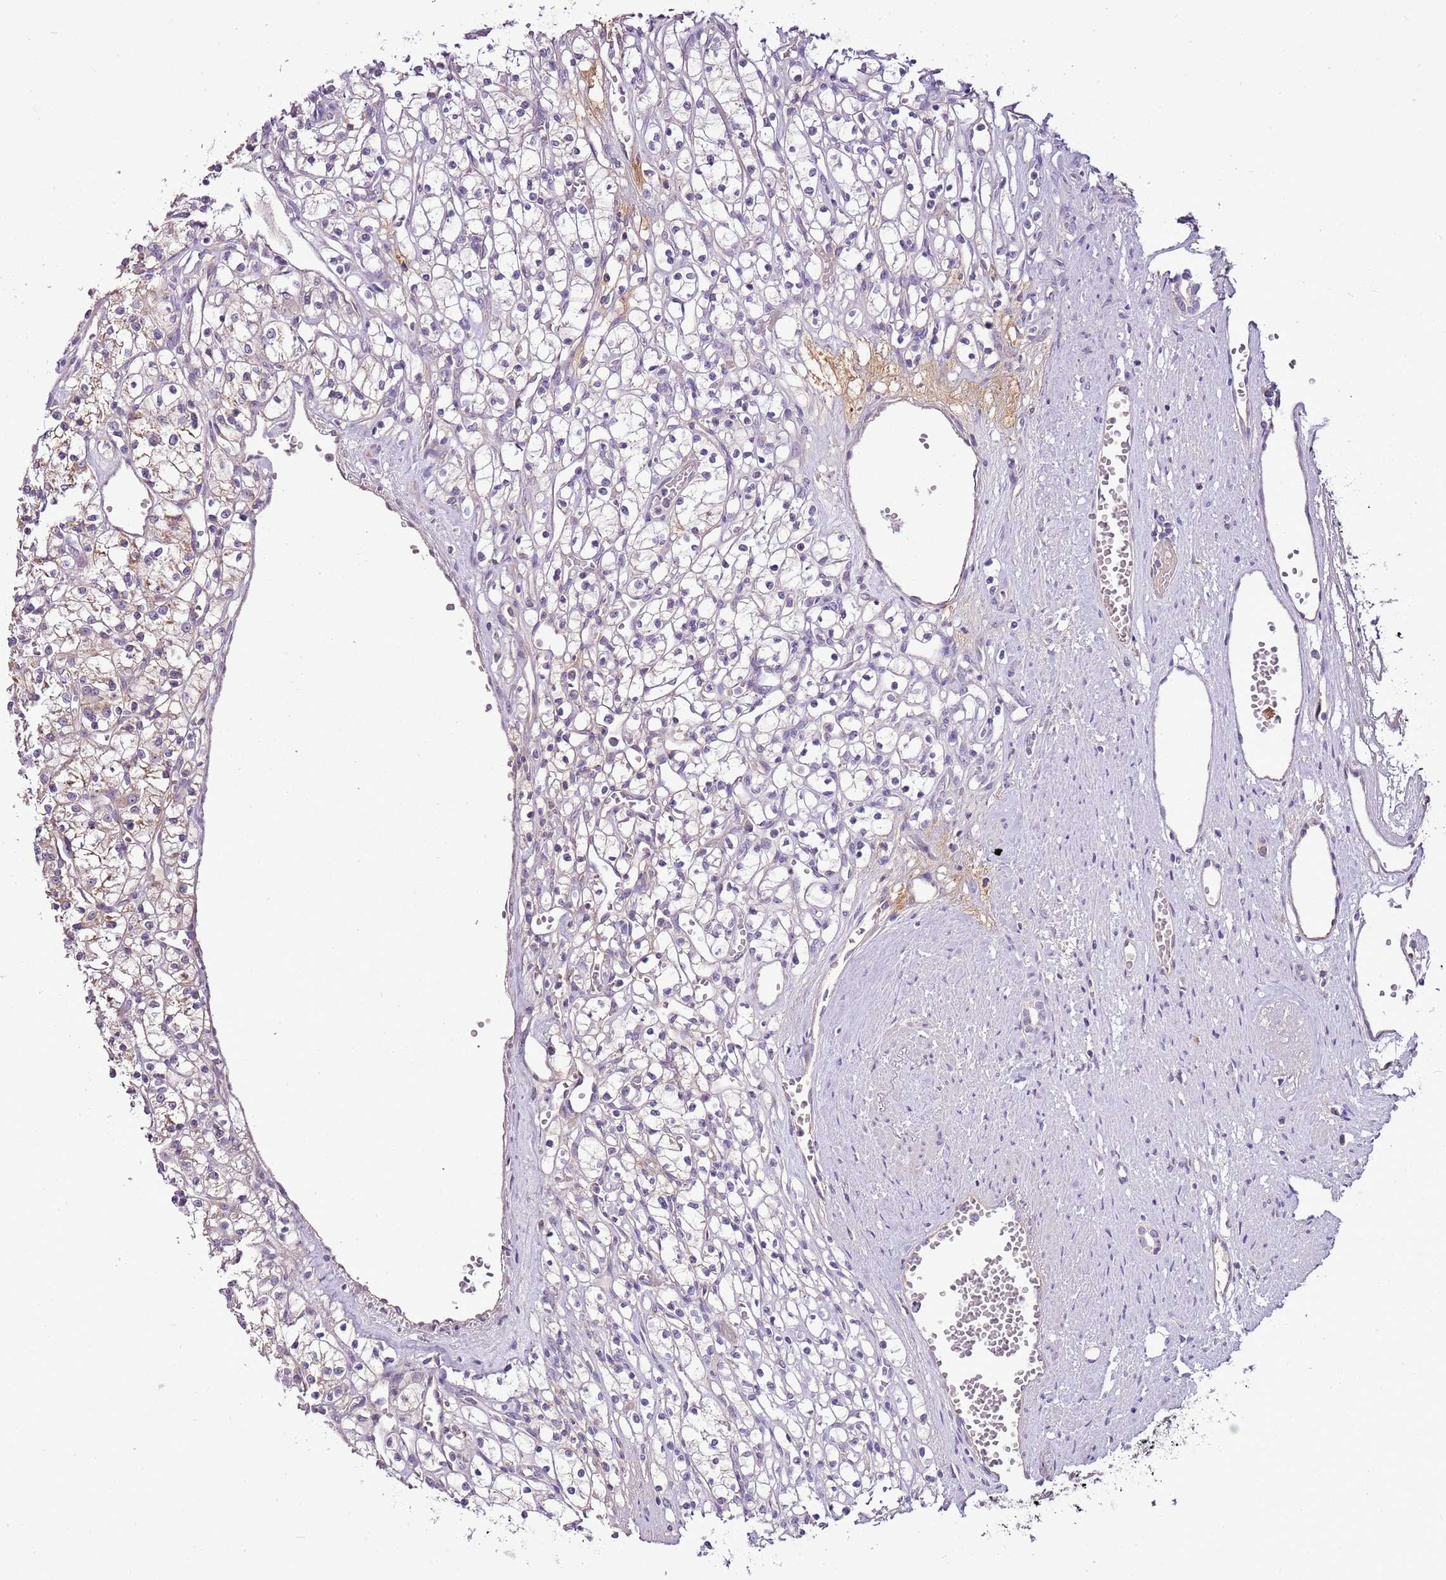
{"staining": {"intensity": "negative", "quantity": "none", "location": "none"}, "tissue": "renal cancer", "cell_type": "Tumor cells", "image_type": "cancer", "snomed": [{"axis": "morphology", "description": "Adenocarcinoma, NOS"}, {"axis": "topography", "description": "Kidney"}], "caption": "Renal adenocarcinoma stained for a protein using immunohistochemistry (IHC) demonstrates no positivity tumor cells.", "gene": "CMKLR1", "patient": {"sex": "female", "age": 59}}